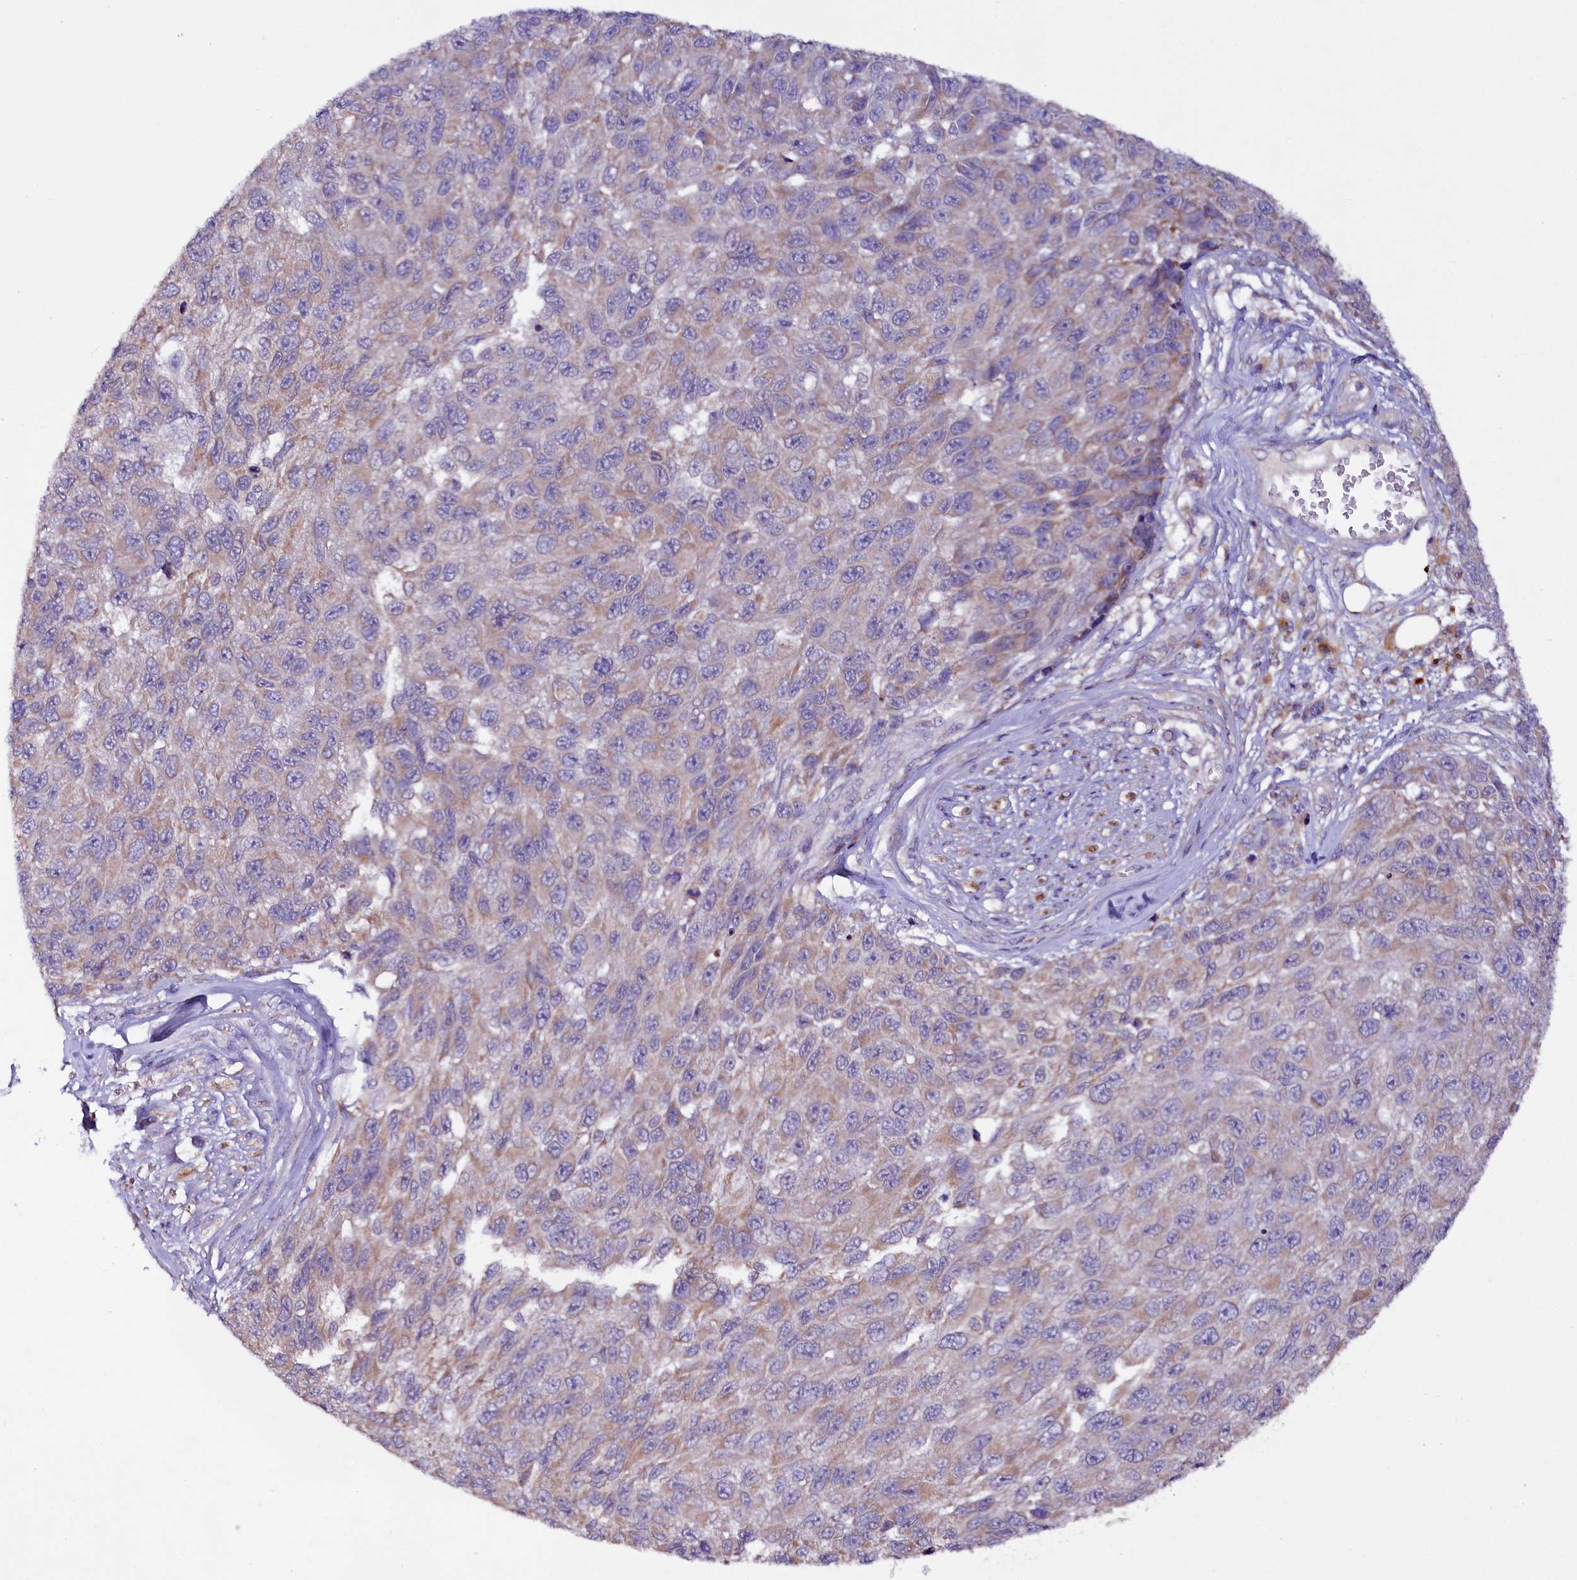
{"staining": {"intensity": "weak", "quantity": "25%-75%", "location": "cytoplasmic/membranous"}, "tissue": "melanoma", "cell_type": "Tumor cells", "image_type": "cancer", "snomed": [{"axis": "morphology", "description": "Normal tissue, NOS"}, {"axis": "morphology", "description": "Malignant melanoma, NOS"}, {"axis": "topography", "description": "Skin"}], "caption": "A brown stain shows weak cytoplasmic/membranous positivity of a protein in human malignant melanoma tumor cells.", "gene": "ZNF45", "patient": {"sex": "female", "age": 96}}